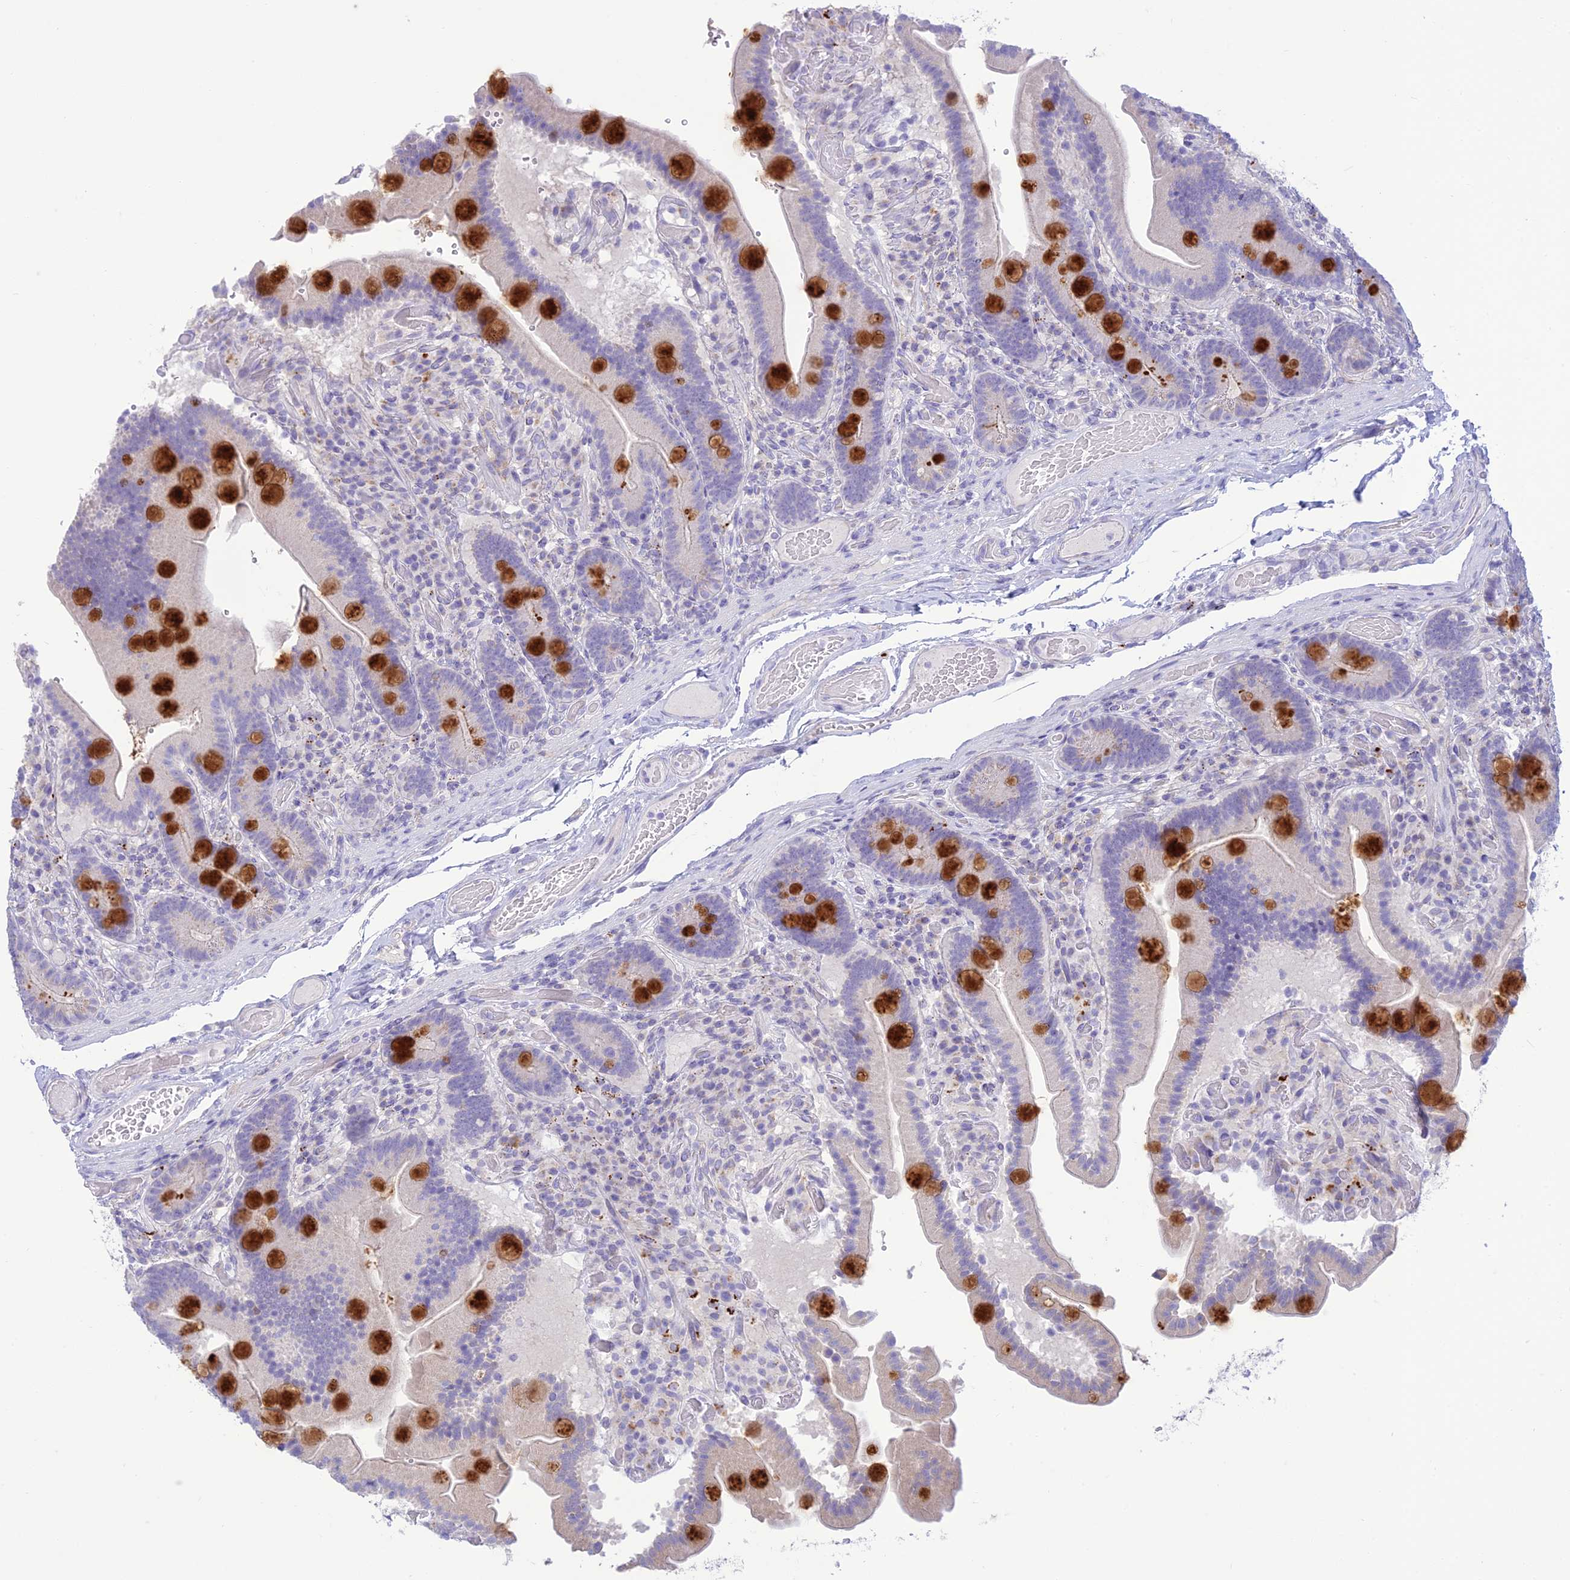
{"staining": {"intensity": "strong", "quantity": "<25%", "location": "cytoplasmic/membranous"}, "tissue": "duodenum", "cell_type": "Glandular cells", "image_type": "normal", "snomed": [{"axis": "morphology", "description": "Normal tissue, NOS"}, {"axis": "topography", "description": "Duodenum"}], "caption": "Duodenum stained with immunohistochemistry shows strong cytoplasmic/membranous staining in approximately <25% of glandular cells.", "gene": "DHDH", "patient": {"sex": "female", "age": 62}}